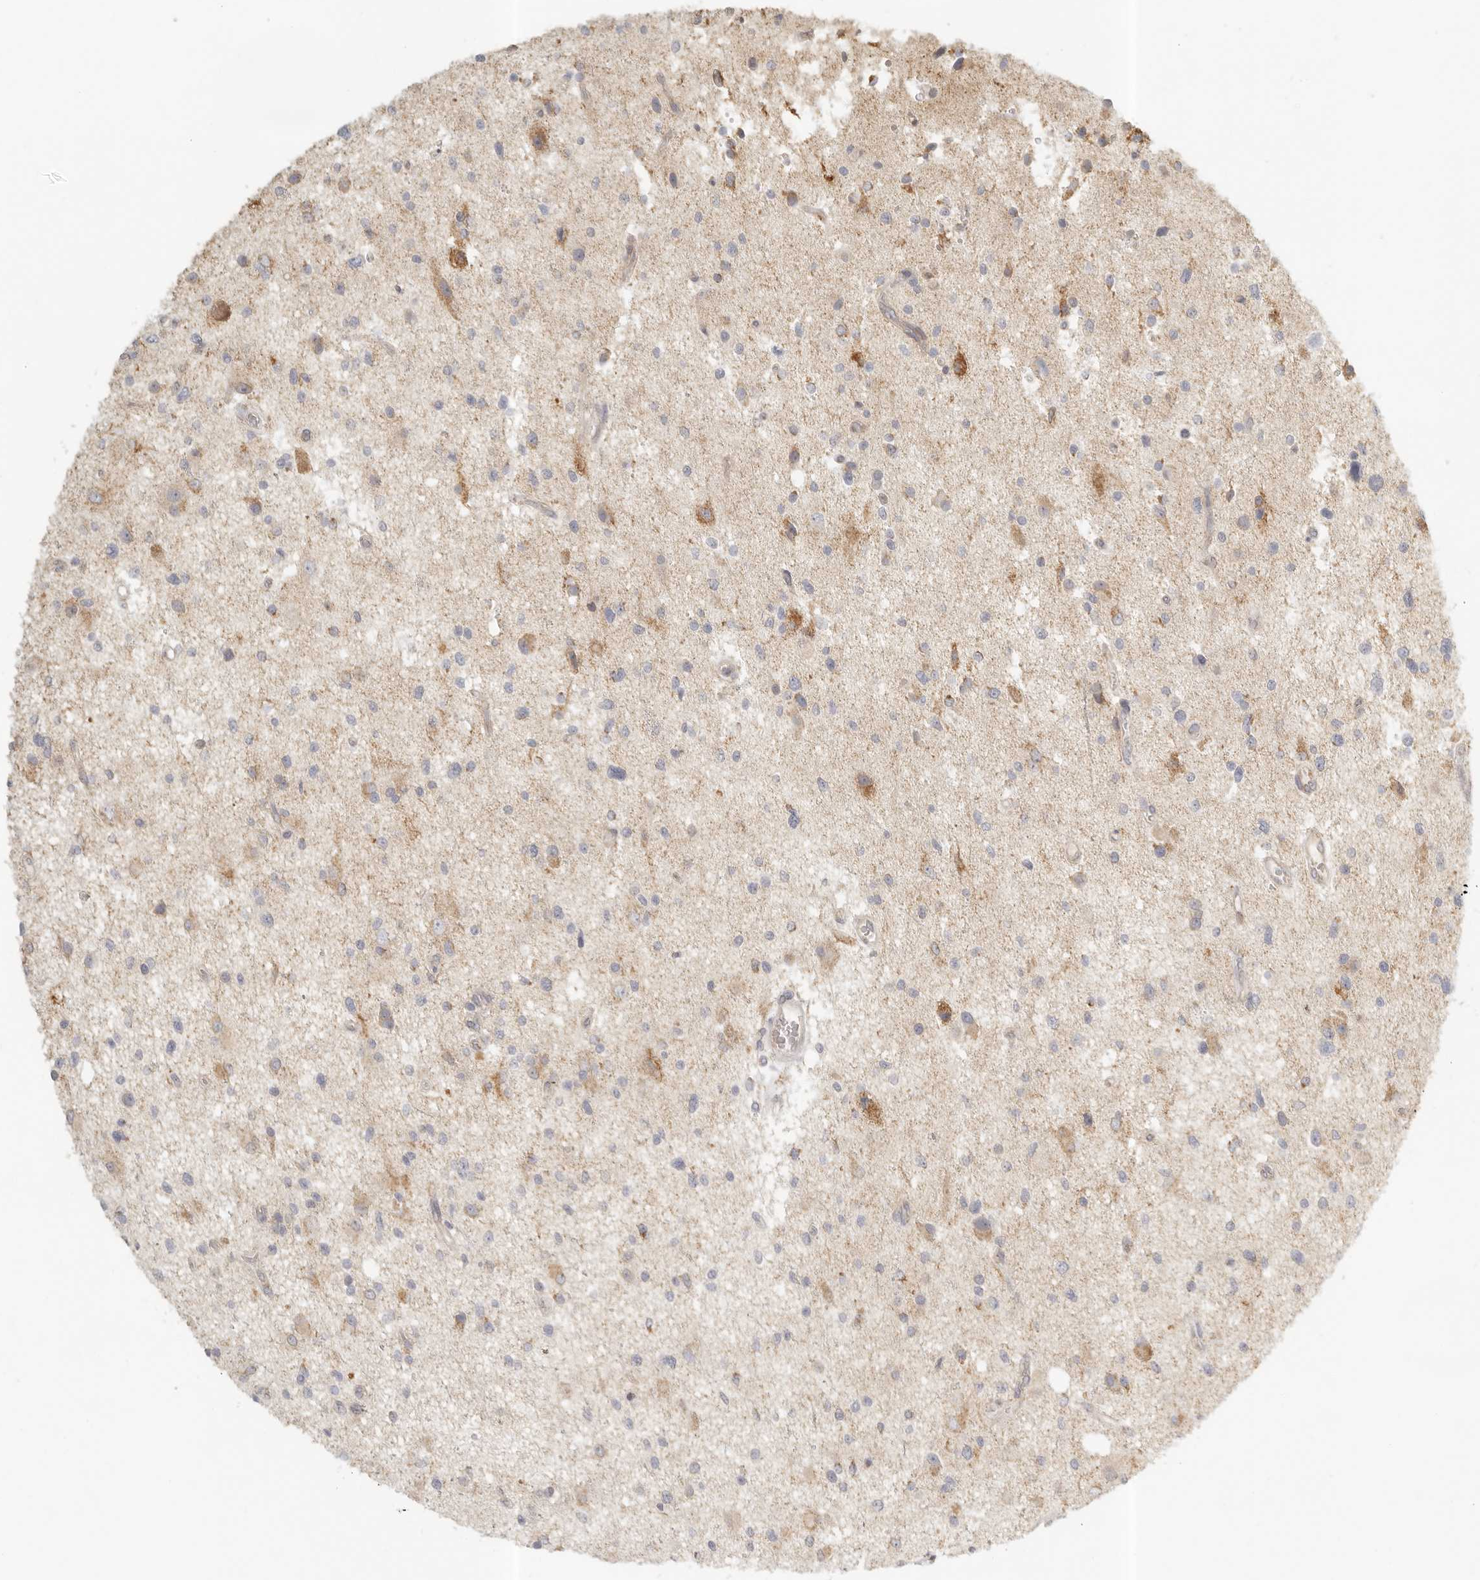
{"staining": {"intensity": "weak", "quantity": "25%-75%", "location": "cytoplasmic/membranous"}, "tissue": "glioma", "cell_type": "Tumor cells", "image_type": "cancer", "snomed": [{"axis": "morphology", "description": "Glioma, malignant, High grade"}, {"axis": "topography", "description": "Brain"}], "caption": "Tumor cells exhibit weak cytoplasmic/membranous staining in approximately 25%-75% of cells in malignant glioma (high-grade).", "gene": "KDF1", "patient": {"sex": "male", "age": 33}}